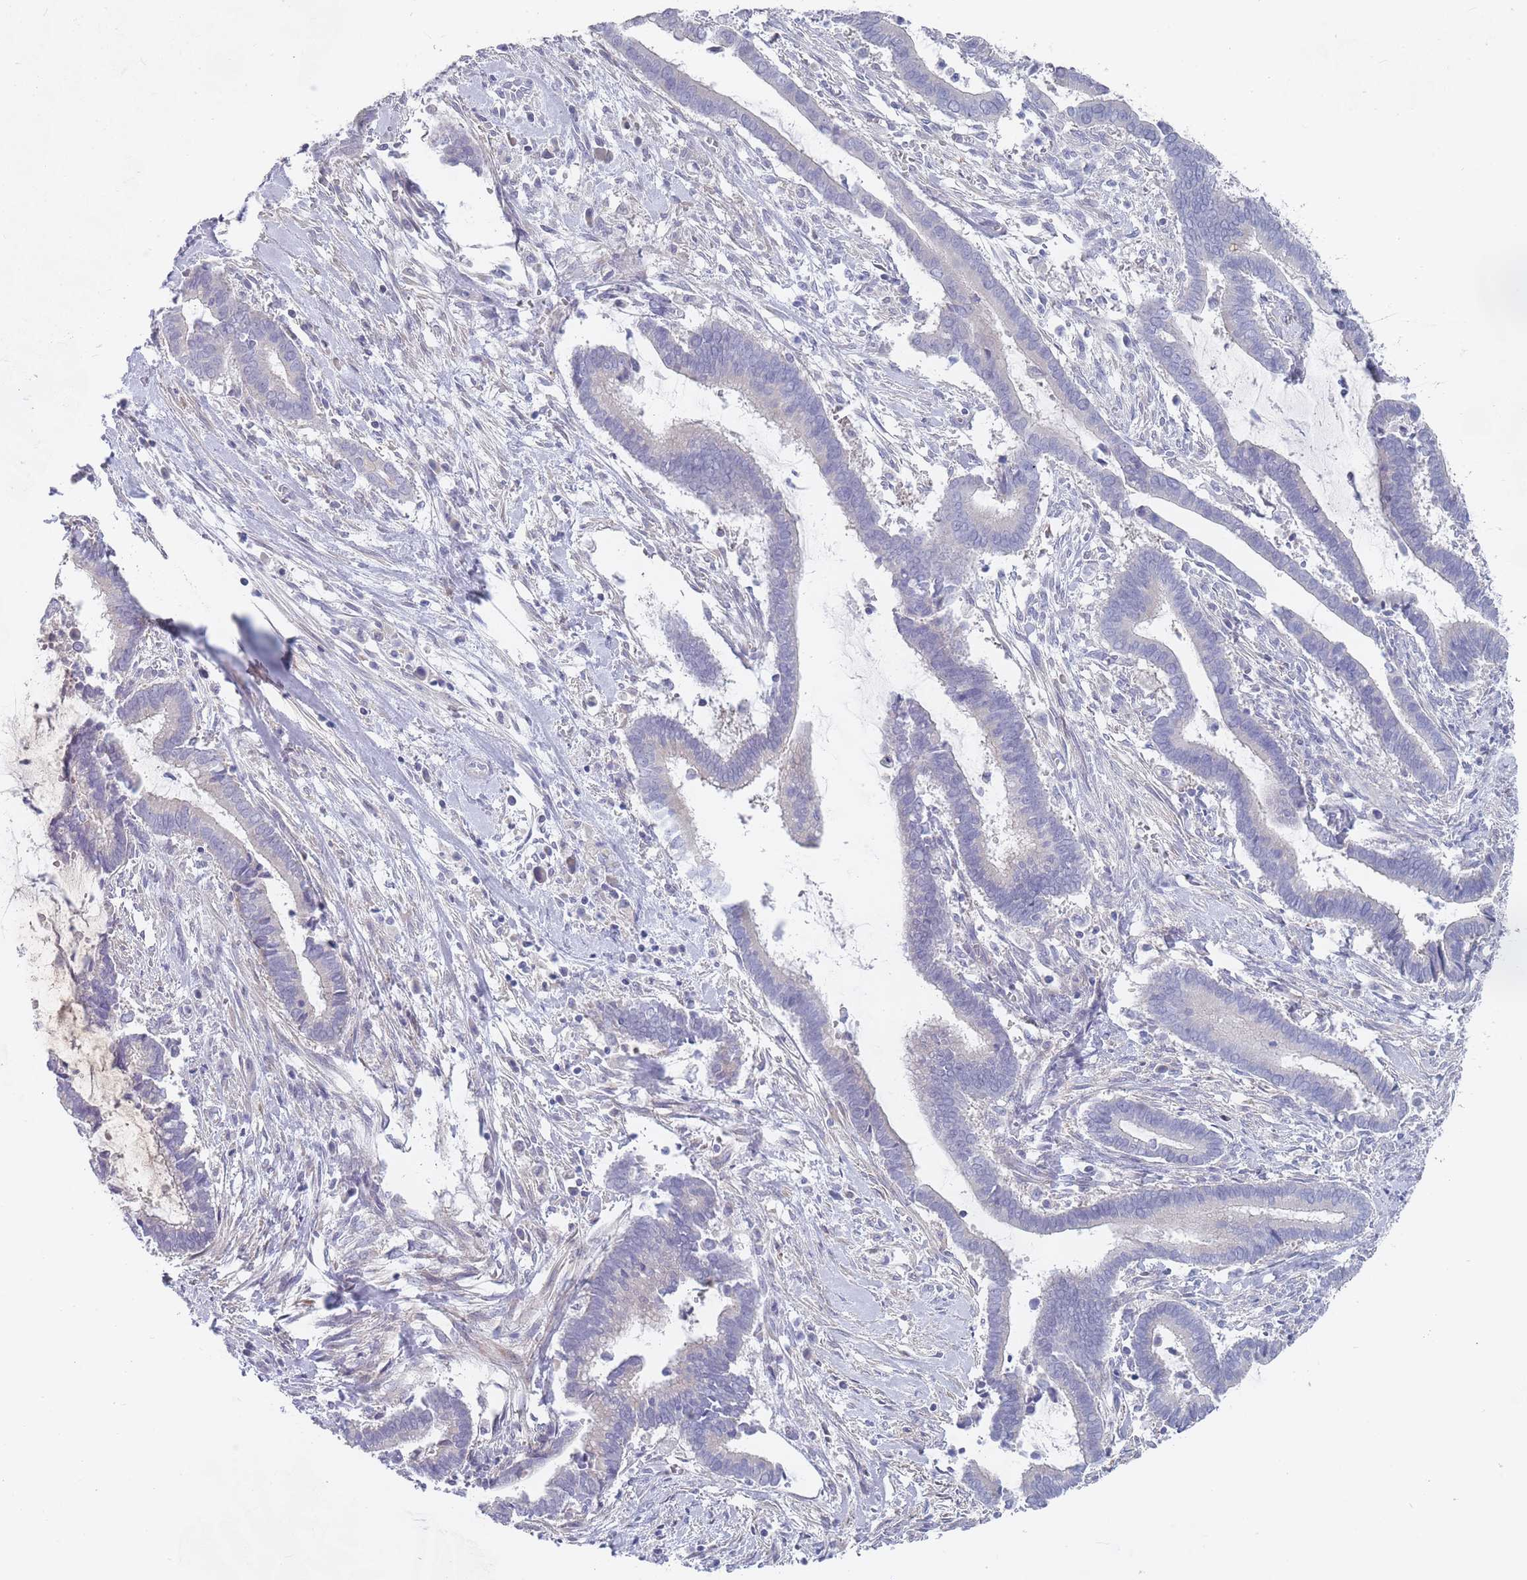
{"staining": {"intensity": "negative", "quantity": "none", "location": "none"}, "tissue": "cervical cancer", "cell_type": "Tumor cells", "image_type": "cancer", "snomed": [{"axis": "morphology", "description": "Adenocarcinoma, NOS"}, {"axis": "topography", "description": "Cervix"}], "caption": "Immunohistochemical staining of cervical cancer shows no significant positivity in tumor cells. (DAB IHC with hematoxylin counter stain).", "gene": "PIGU", "patient": {"sex": "female", "age": 44}}